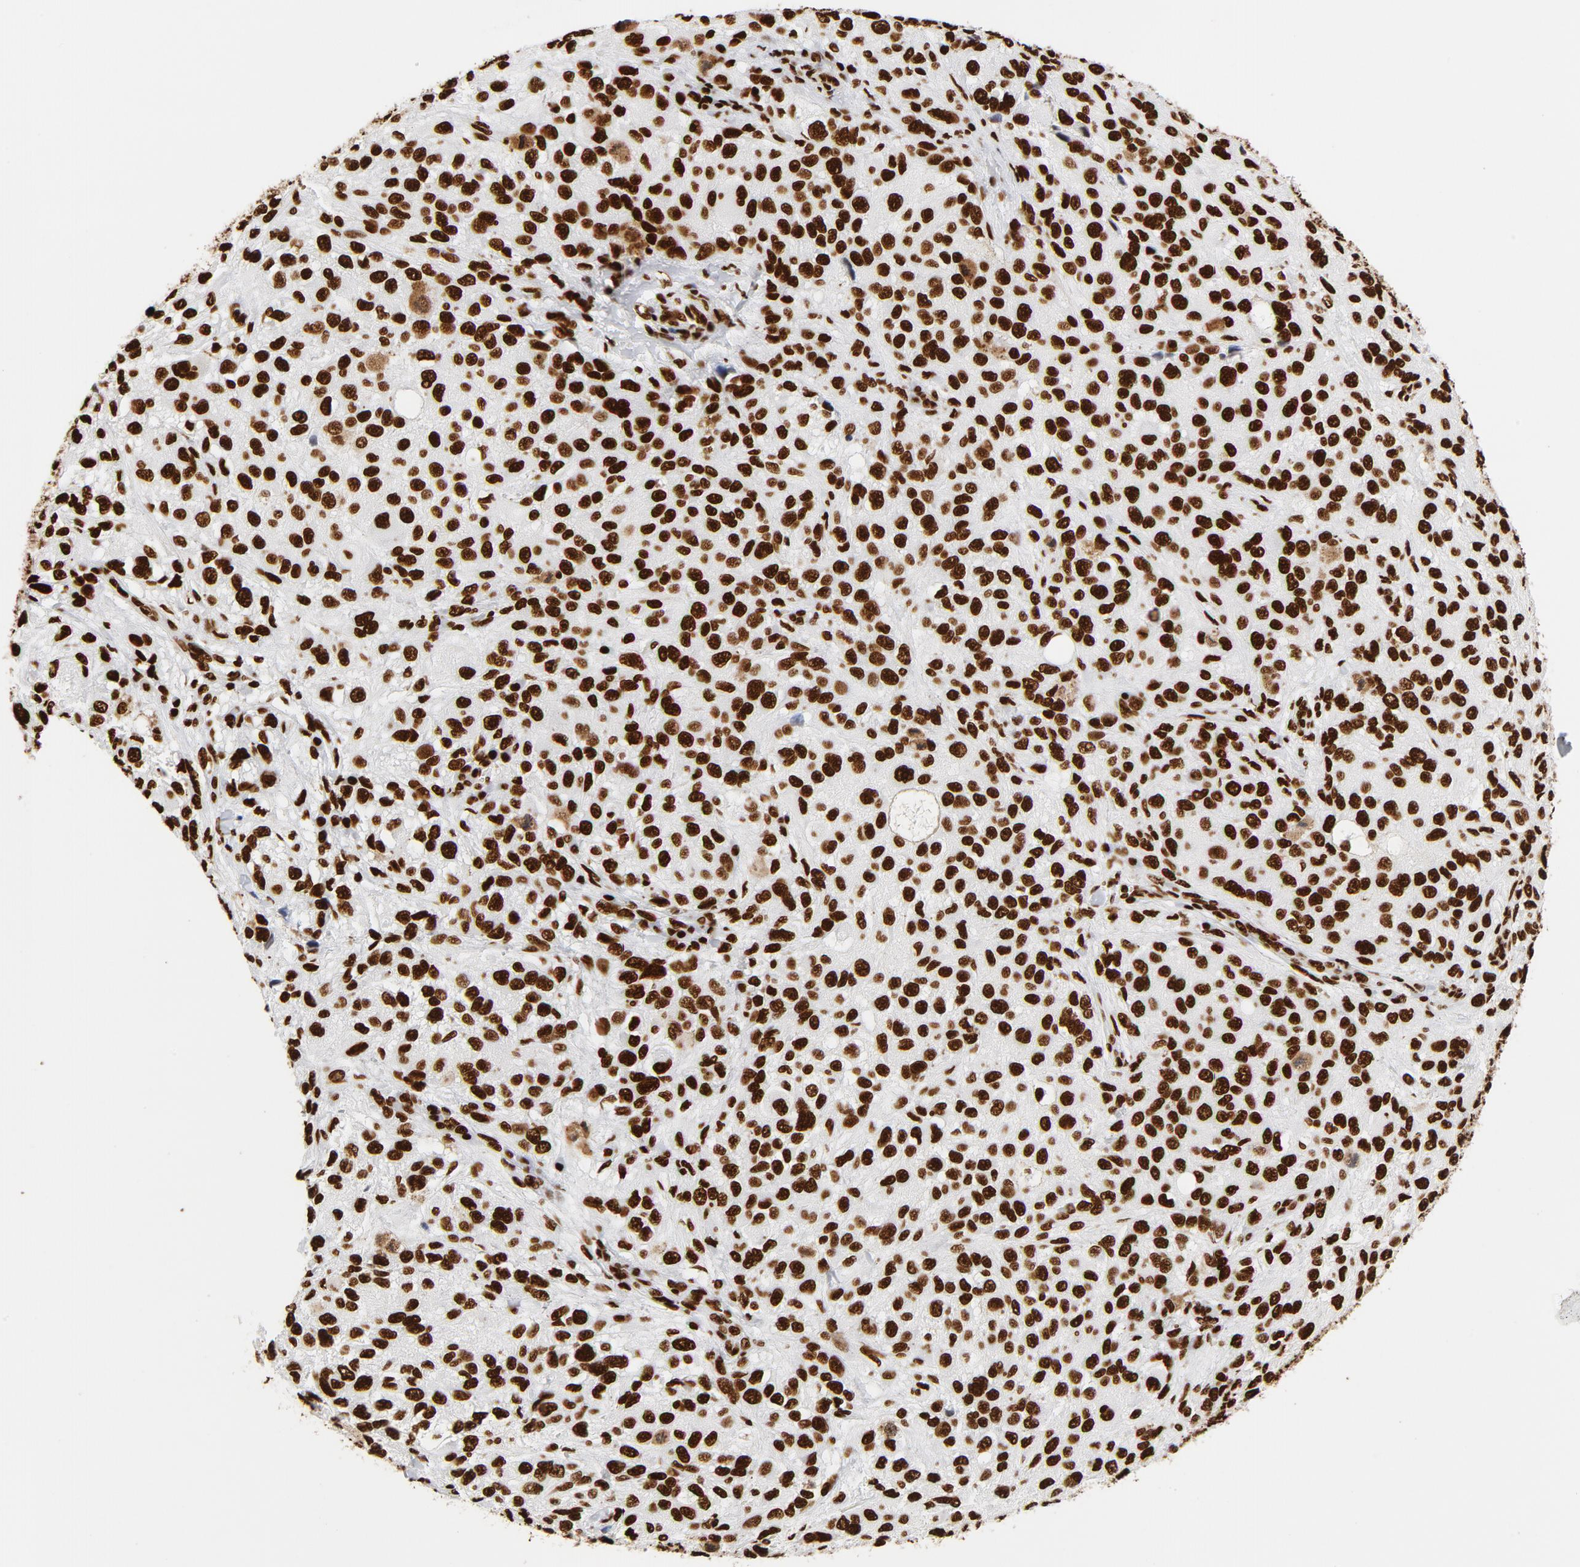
{"staining": {"intensity": "strong", "quantity": ">75%", "location": "nuclear"}, "tissue": "melanoma", "cell_type": "Tumor cells", "image_type": "cancer", "snomed": [{"axis": "morphology", "description": "Necrosis, NOS"}, {"axis": "morphology", "description": "Malignant melanoma, NOS"}, {"axis": "topography", "description": "Skin"}], "caption": "An image of malignant melanoma stained for a protein shows strong nuclear brown staining in tumor cells. (DAB IHC, brown staining for protein, blue staining for nuclei).", "gene": "XRCC6", "patient": {"sex": "female", "age": 87}}